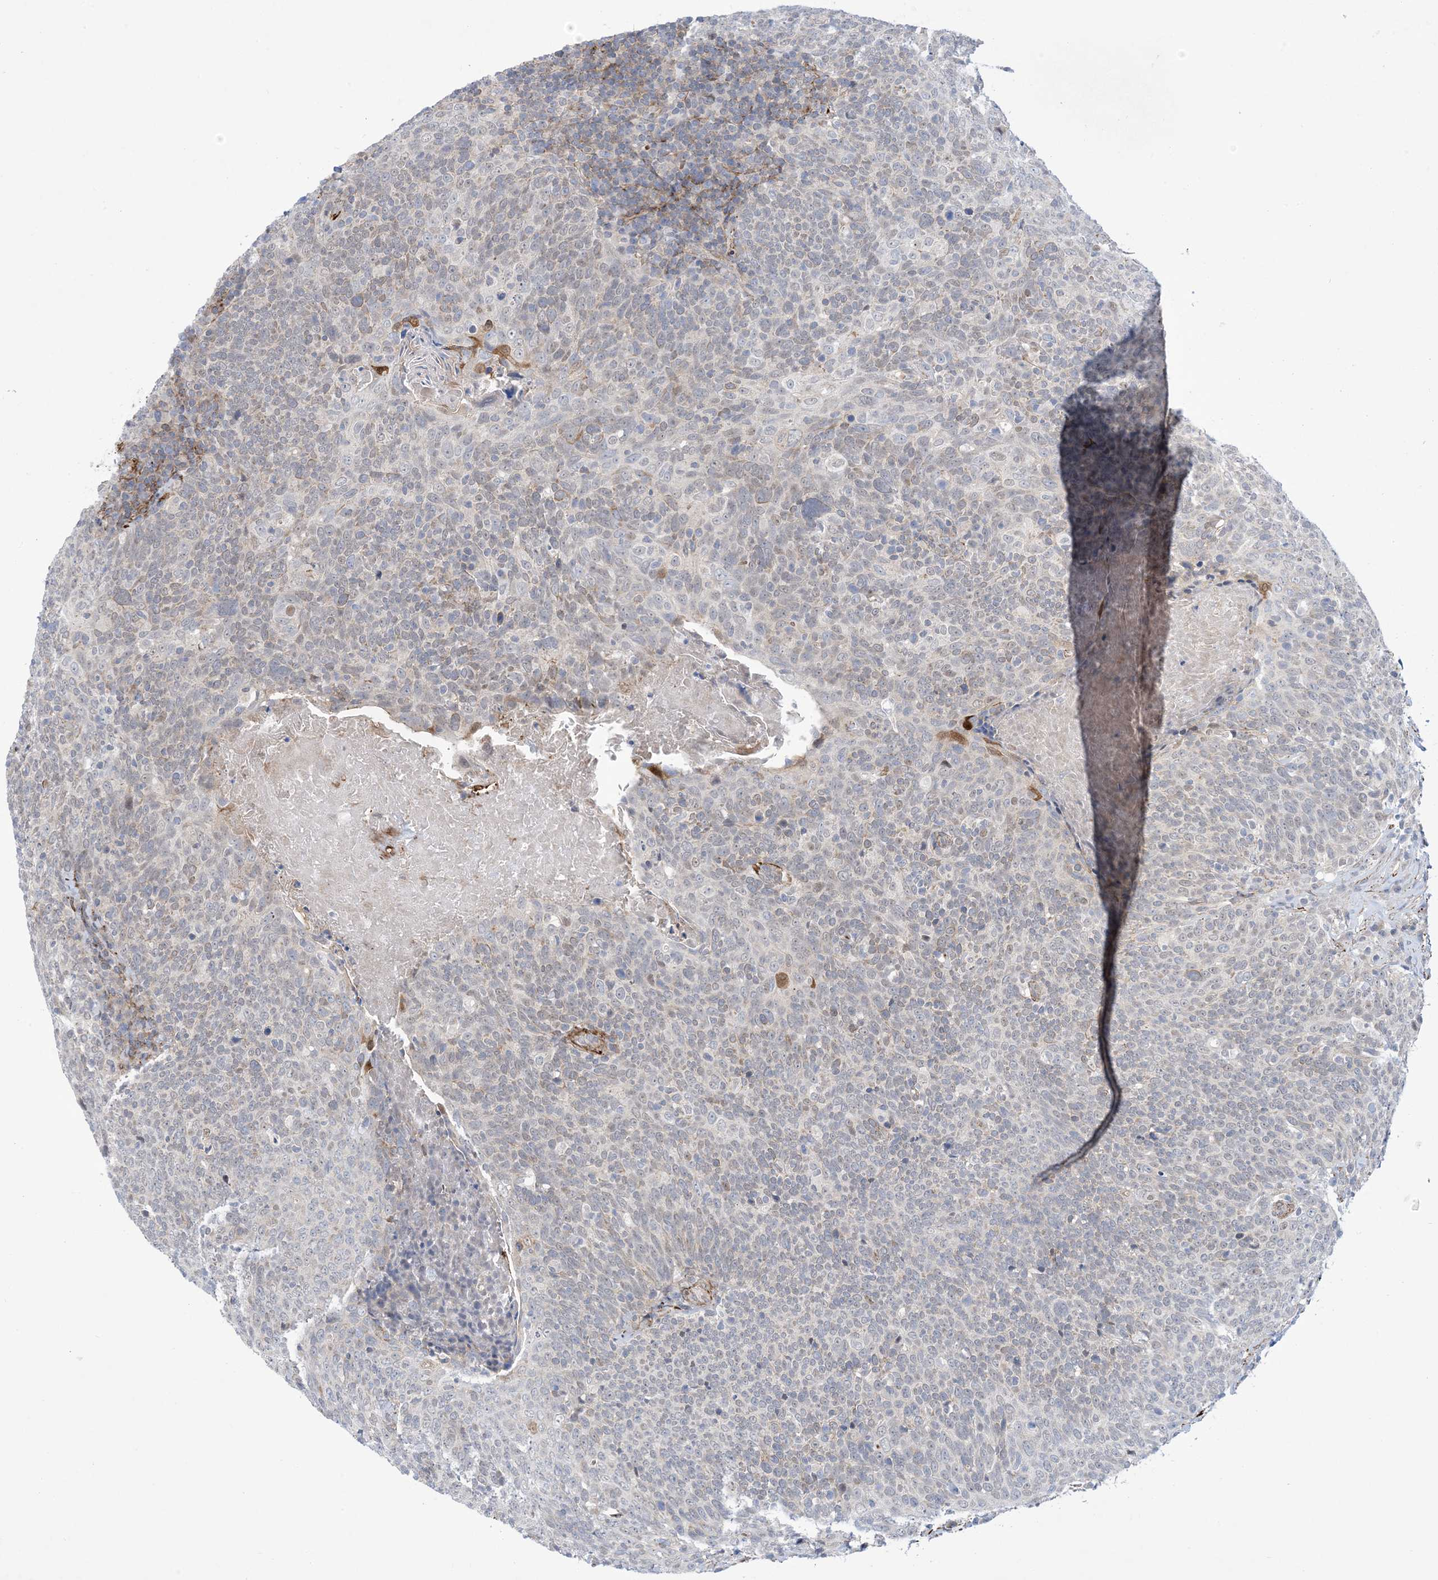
{"staining": {"intensity": "negative", "quantity": "none", "location": "none"}, "tissue": "head and neck cancer", "cell_type": "Tumor cells", "image_type": "cancer", "snomed": [{"axis": "morphology", "description": "Squamous cell carcinoma, NOS"}, {"axis": "morphology", "description": "Squamous cell carcinoma, metastatic, NOS"}, {"axis": "topography", "description": "Lymph node"}, {"axis": "topography", "description": "Head-Neck"}], "caption": "High power microscopy image of an immunohistochemistry (IHC) photomicrograph of head and neck squamous cell carcinoma, revealing no significant positivity in tumor cells. The staining was performed using DAB to visualize the protein expression in brown, while the nuclei were stained in blue with hematoxylin (Magnification: 20x).", "gene": "ZNF8", "patient": {"sex": "male", "age": 62}}